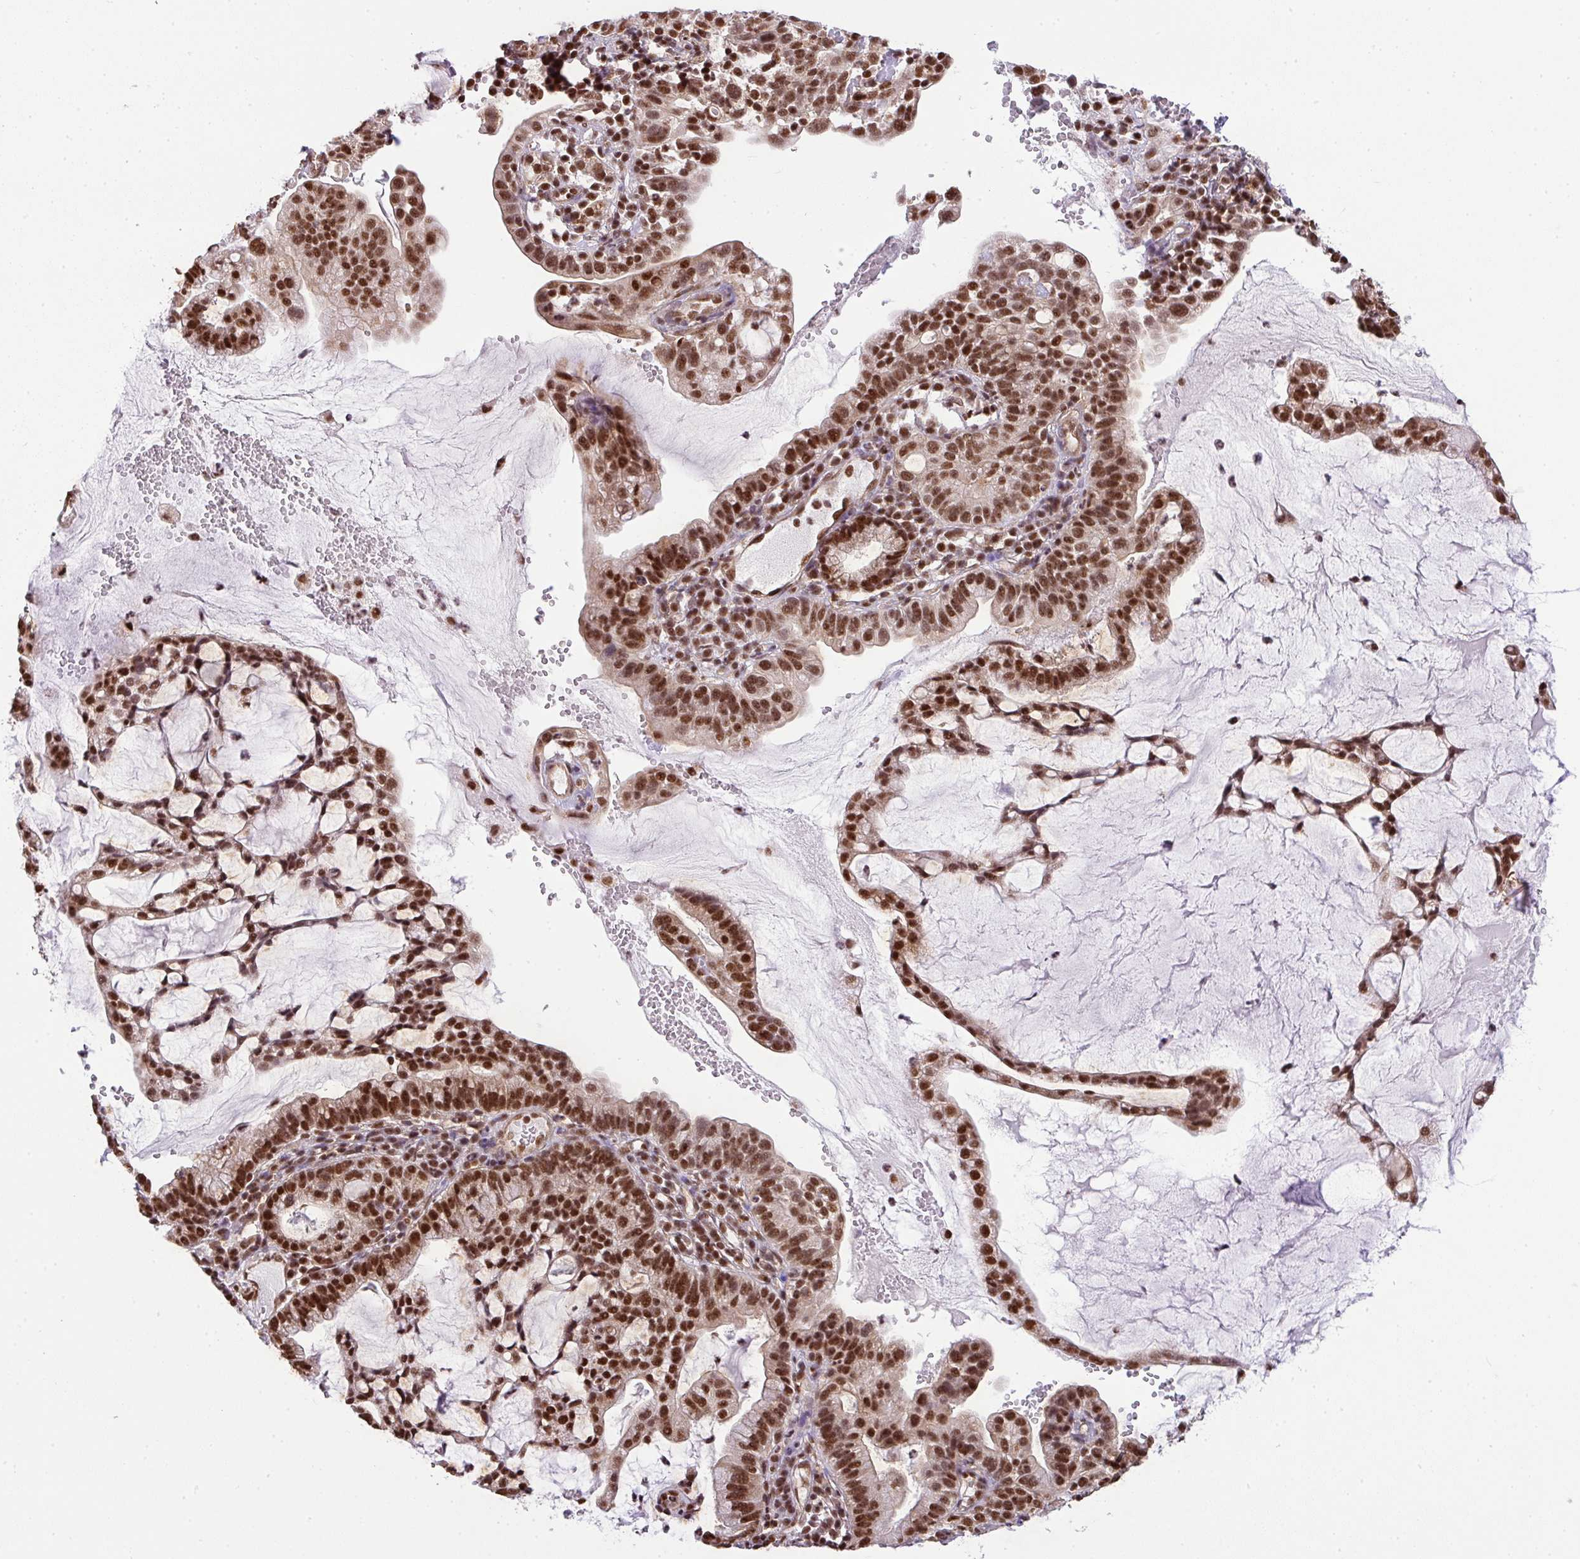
{"staining": {"intensity": "strong", "quantity": ">75%", "location": "nuclear"}, "tissue": "cervical cancer", "cell_type": "Tumor cells", "image_type": "cancer", "snomed": [{"axis": "morphology", "description": "Adenocarcinoma, NOS"}, {"axis": "topography", "description": "Cervix"}], "caption": "Tumor cells reveal high levels of strong nuclear expression in approximately >75% of cells in human adenocarcinoma (cervical). Ihc stains the protein in brown and the nuclei are stained blue.", "gene": "PLK1", "patient": {"sex": "female", "age": 41}}